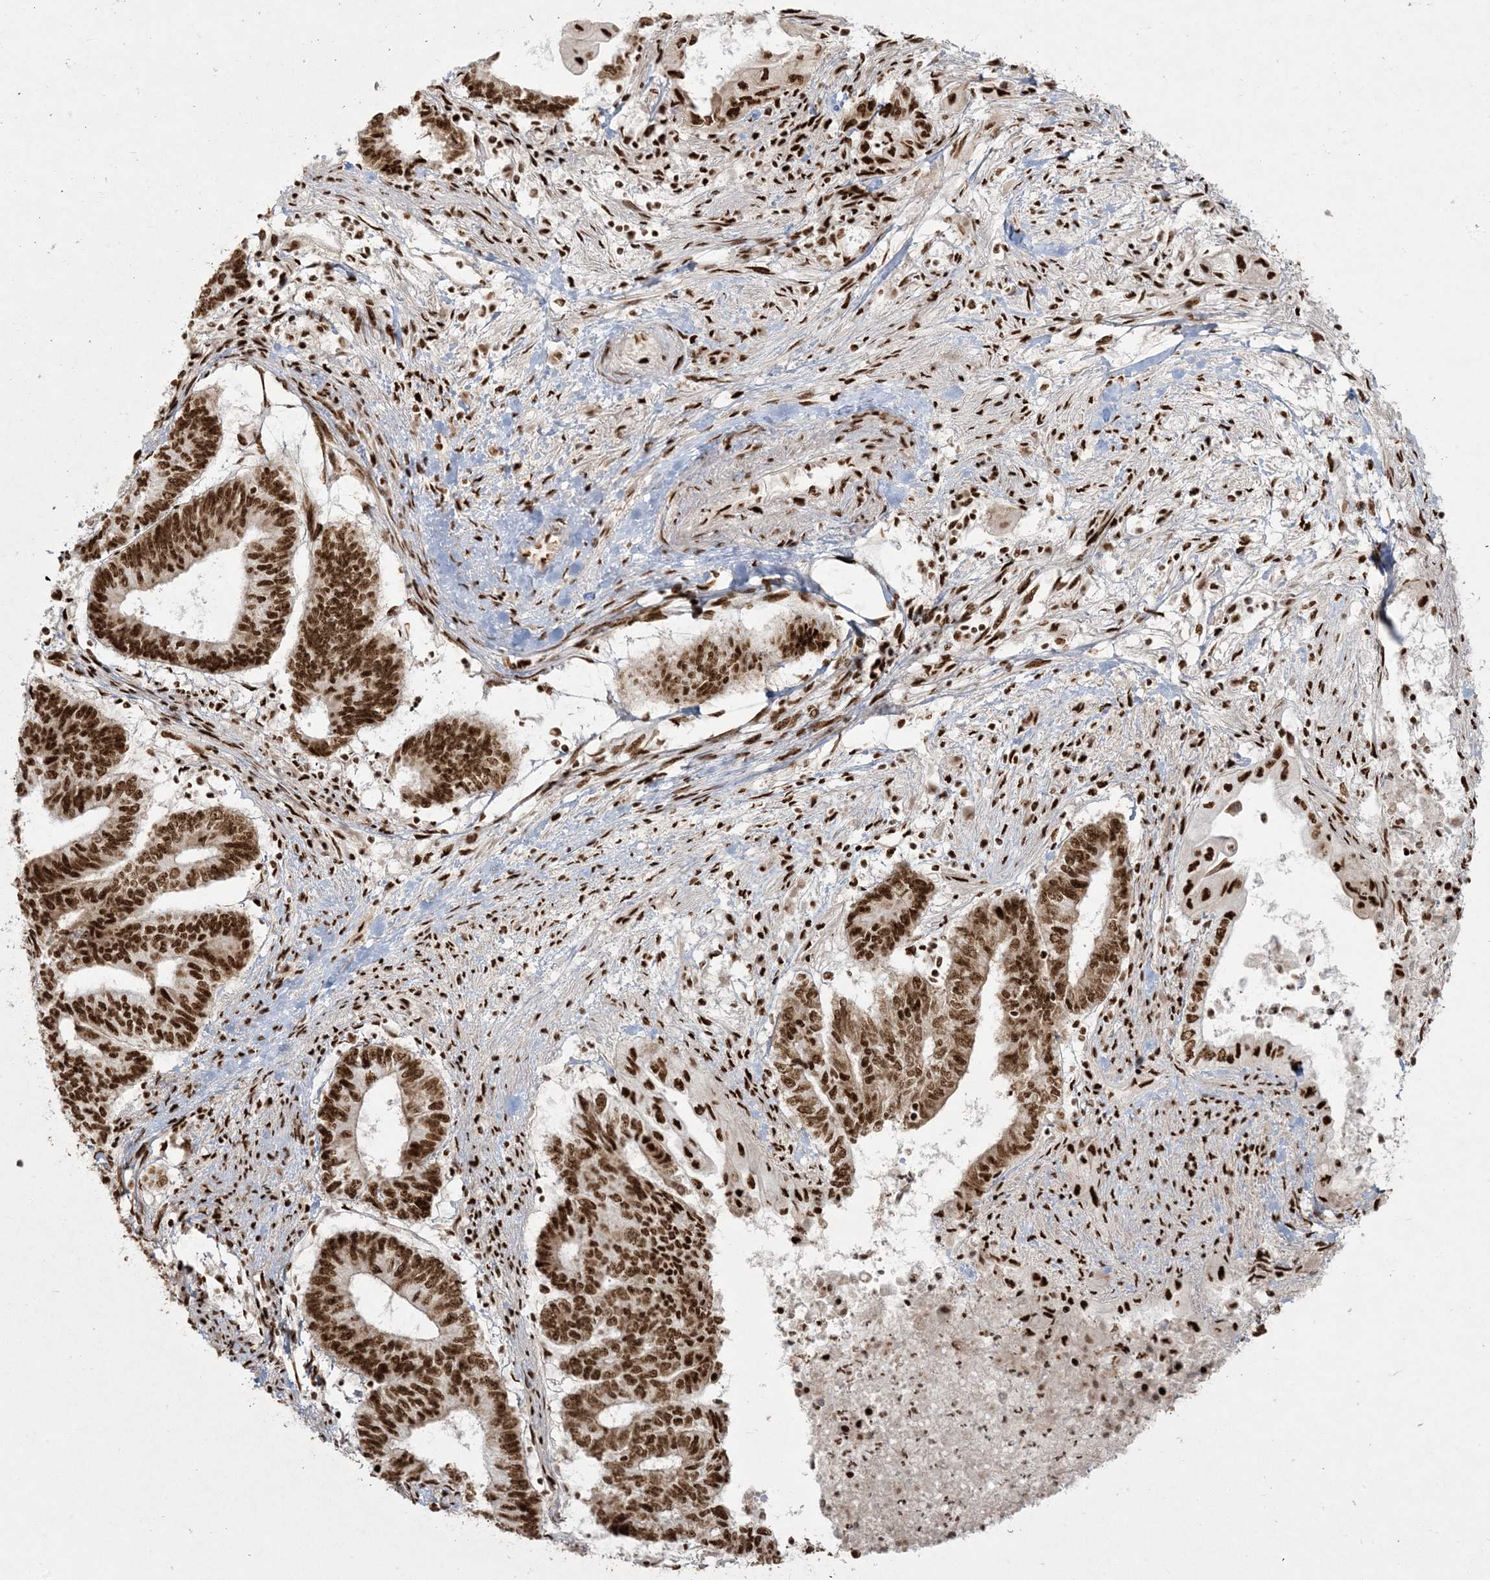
{"staining": {"intensity": "strong", "quantity": ">75%", "location": "nuclear"}, "tissue": "endometrial cancer", "cell_type": "Tumor cells", "image_type": "cancer", "snomed": [{"axis": "morphology", "description": "Adenocarcinoma, NOS"}, {"axis": "topography", "description": "Uterus"}, {"axis": "topography", "description": "Endometrium"}], "caption": "Endometrial cancer (adenocarcinoma) stained with a protein marker displays strong staining in tumor cells.", "gene": "RBM10", "patient": {"sex": "female", "age": 70}}